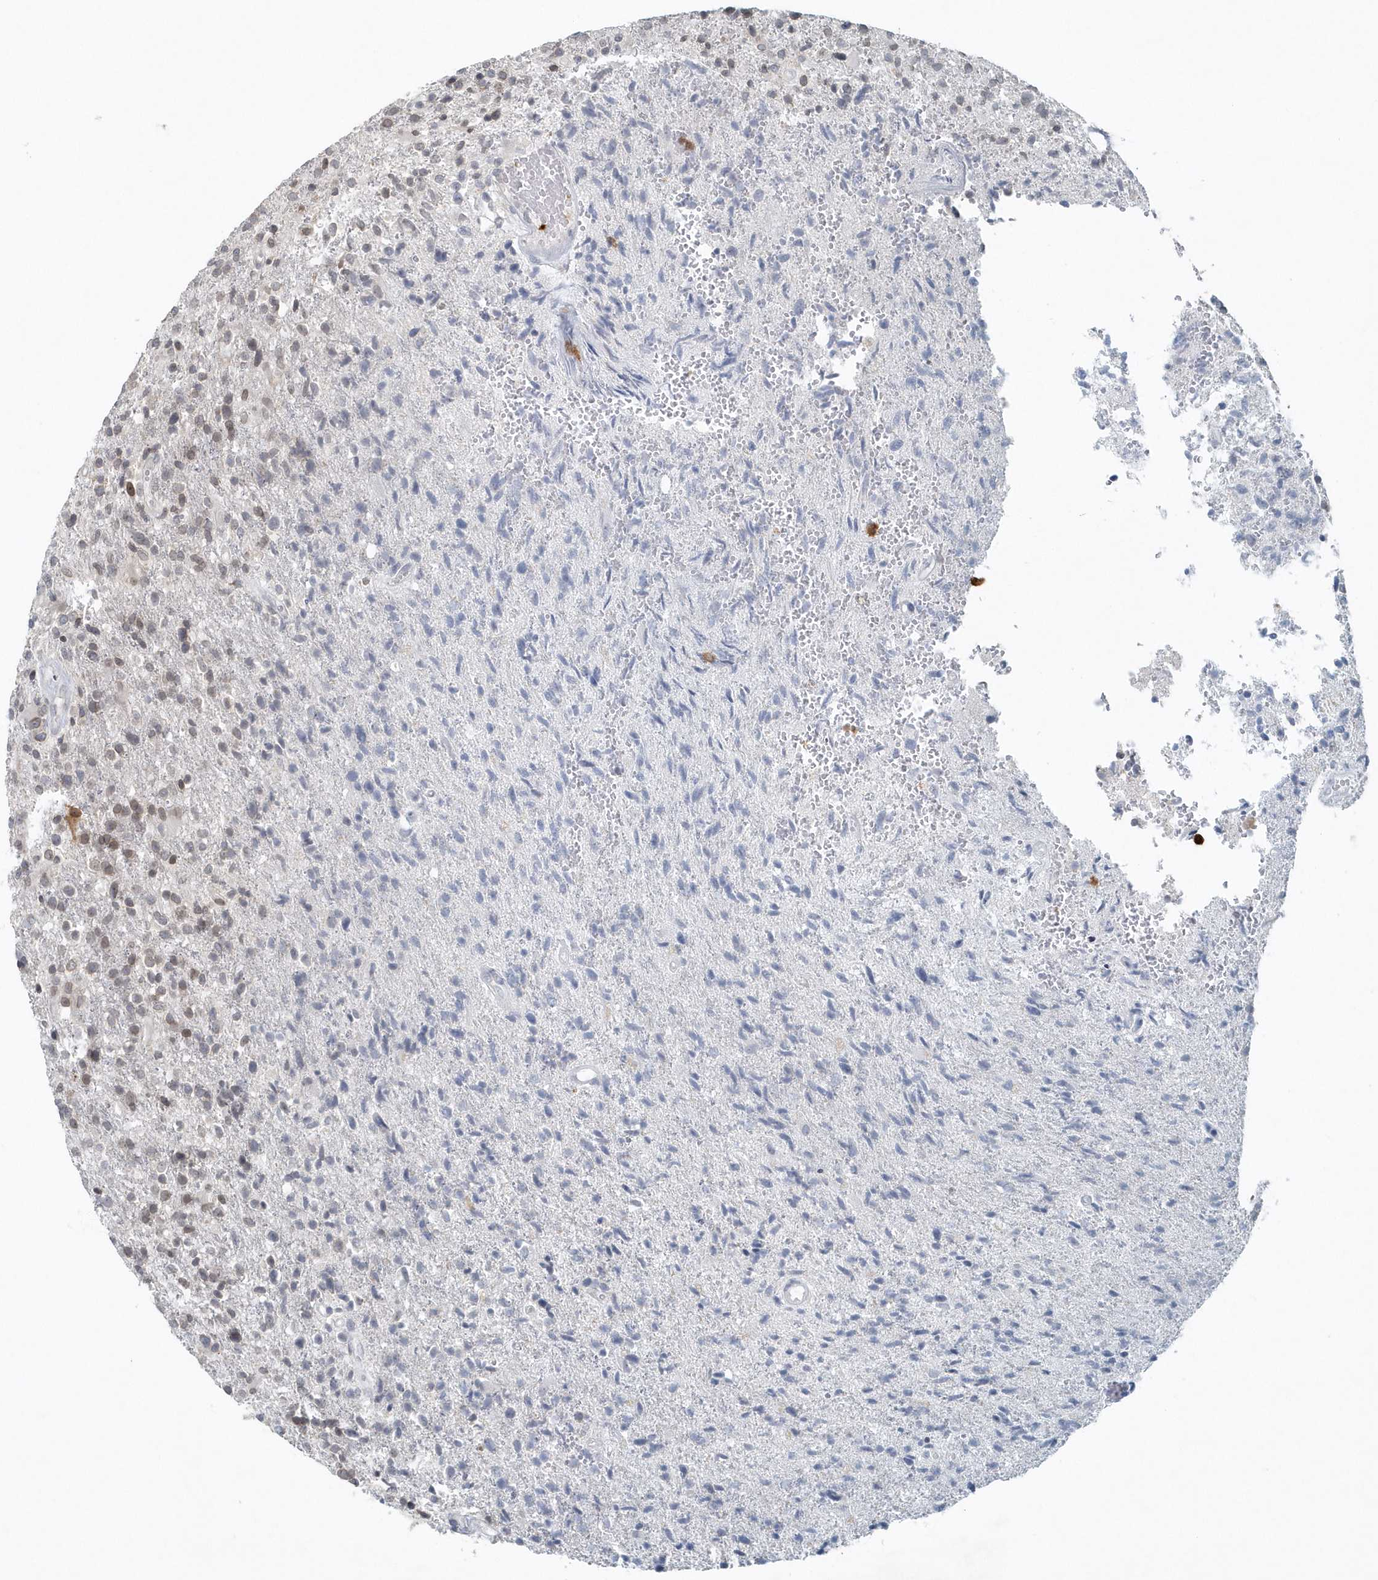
{"staining": {"intensity": "weak", "quantity": "<25%", "location": "nuclear"}, "tissue": "glioma", "cell_type": "Tumor cells", "image_type": "cancer", "snomed": [{"axis": "morphology", "description": "Glioma, malignant, High grade"}, {"axis": "topography", "description": "Brain"}], "caption": "Human glioma stained for a protein using immunohistochemistry (IHC) exhibits no staining in tumor cells.", "gene": "NUP54", "patient": {"sex": "male", "age": 72}}